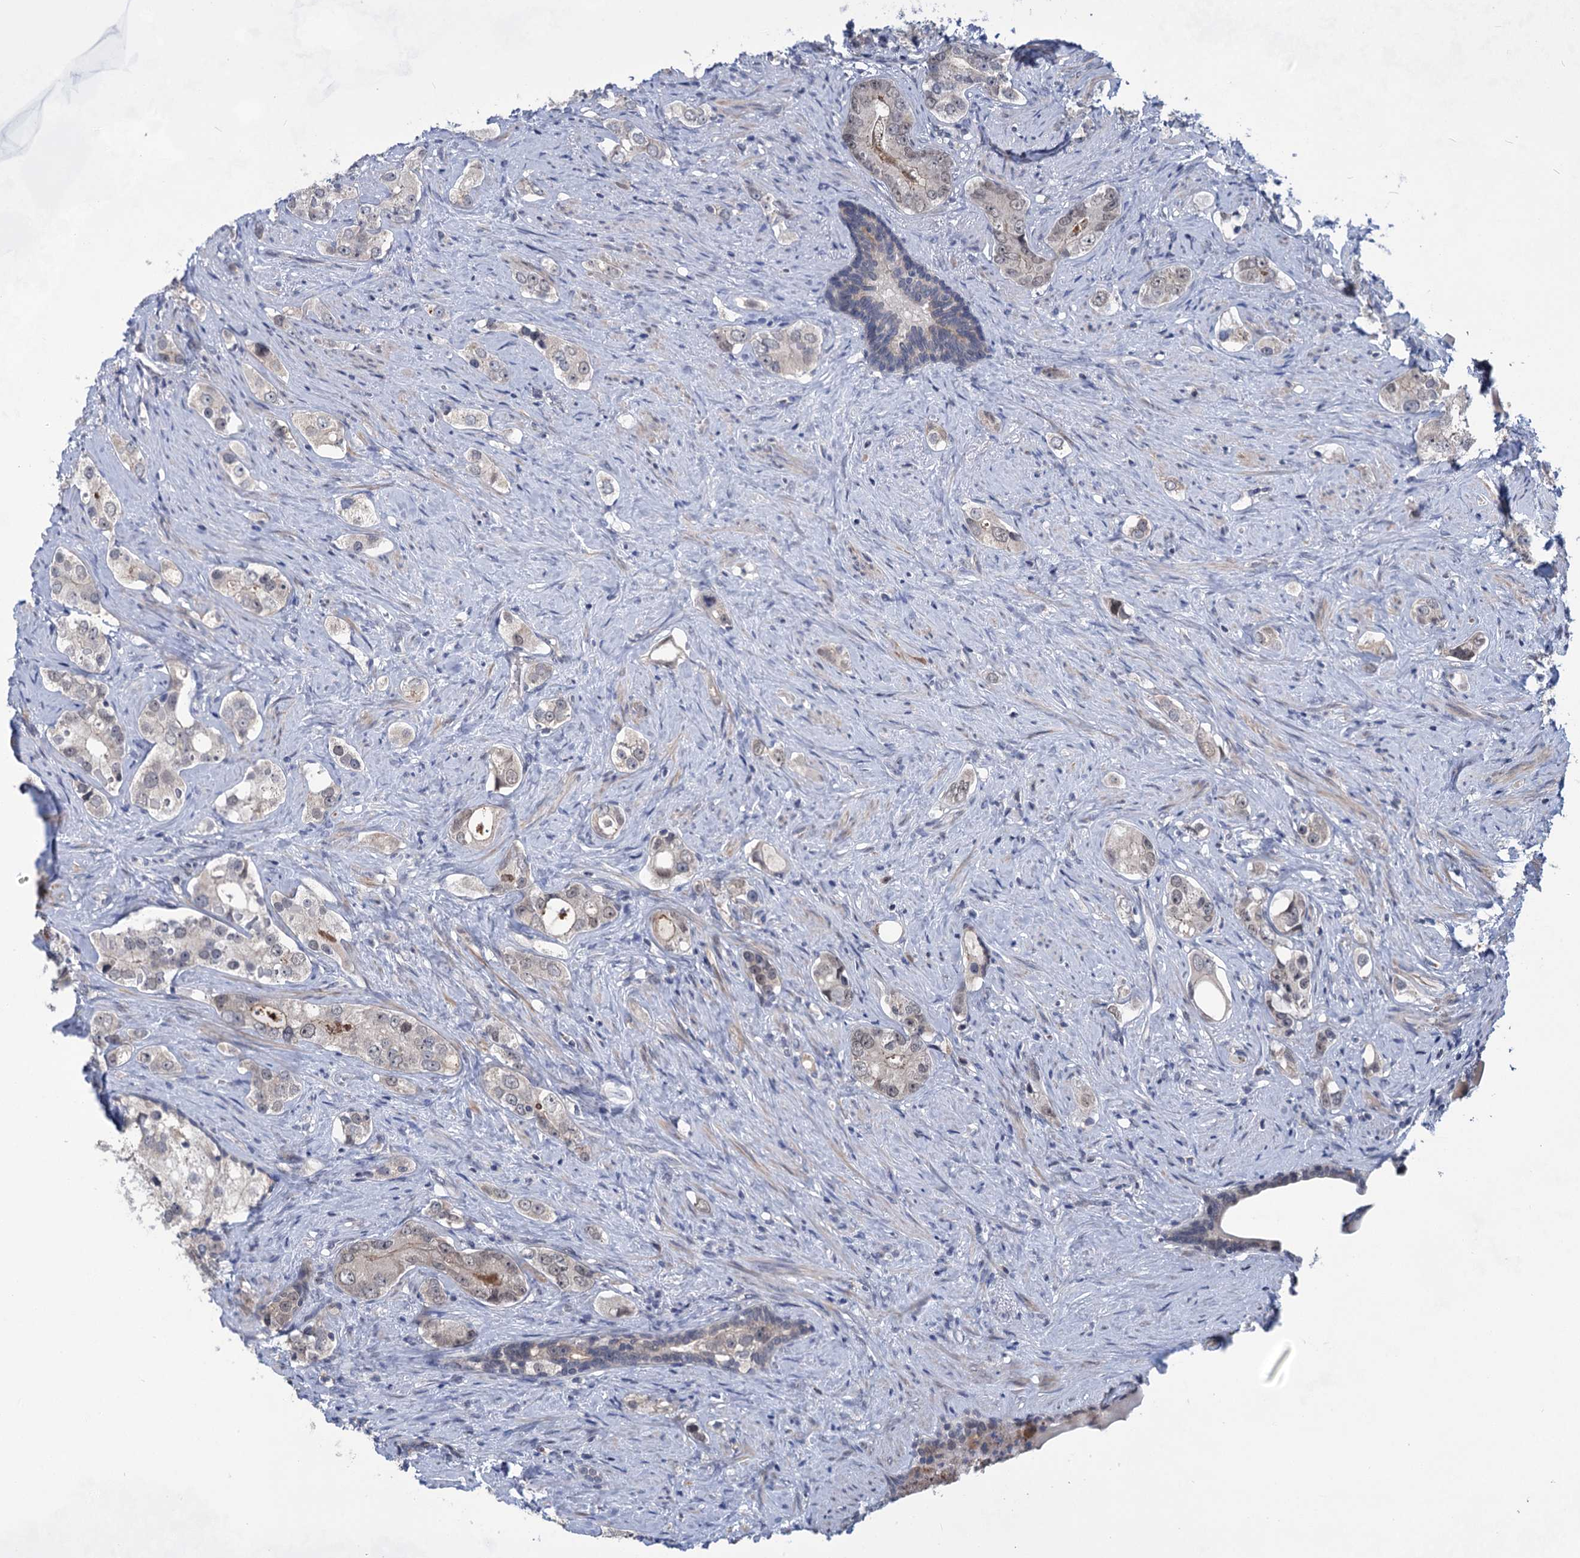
{"staining": {"intensity": "negative", "quantity": "none", "location": "none"}, "tissue": "prostate cancer", "cell_type": "Tumor cells", "image_type": "cancer", "snomed": [{"axis": "morphology", "description": "Adenocarcinoma, High grade"}, {"axis": "topography", "description": "Prostate"}], "caption": "DAB (3,3'-diaminobenzidine) immunohistochemical staining of human prostate cancer exhibits no significant expression in tumor cells.", "gene": "TTC17", "patient": {"sex": "male", "age": 63}}